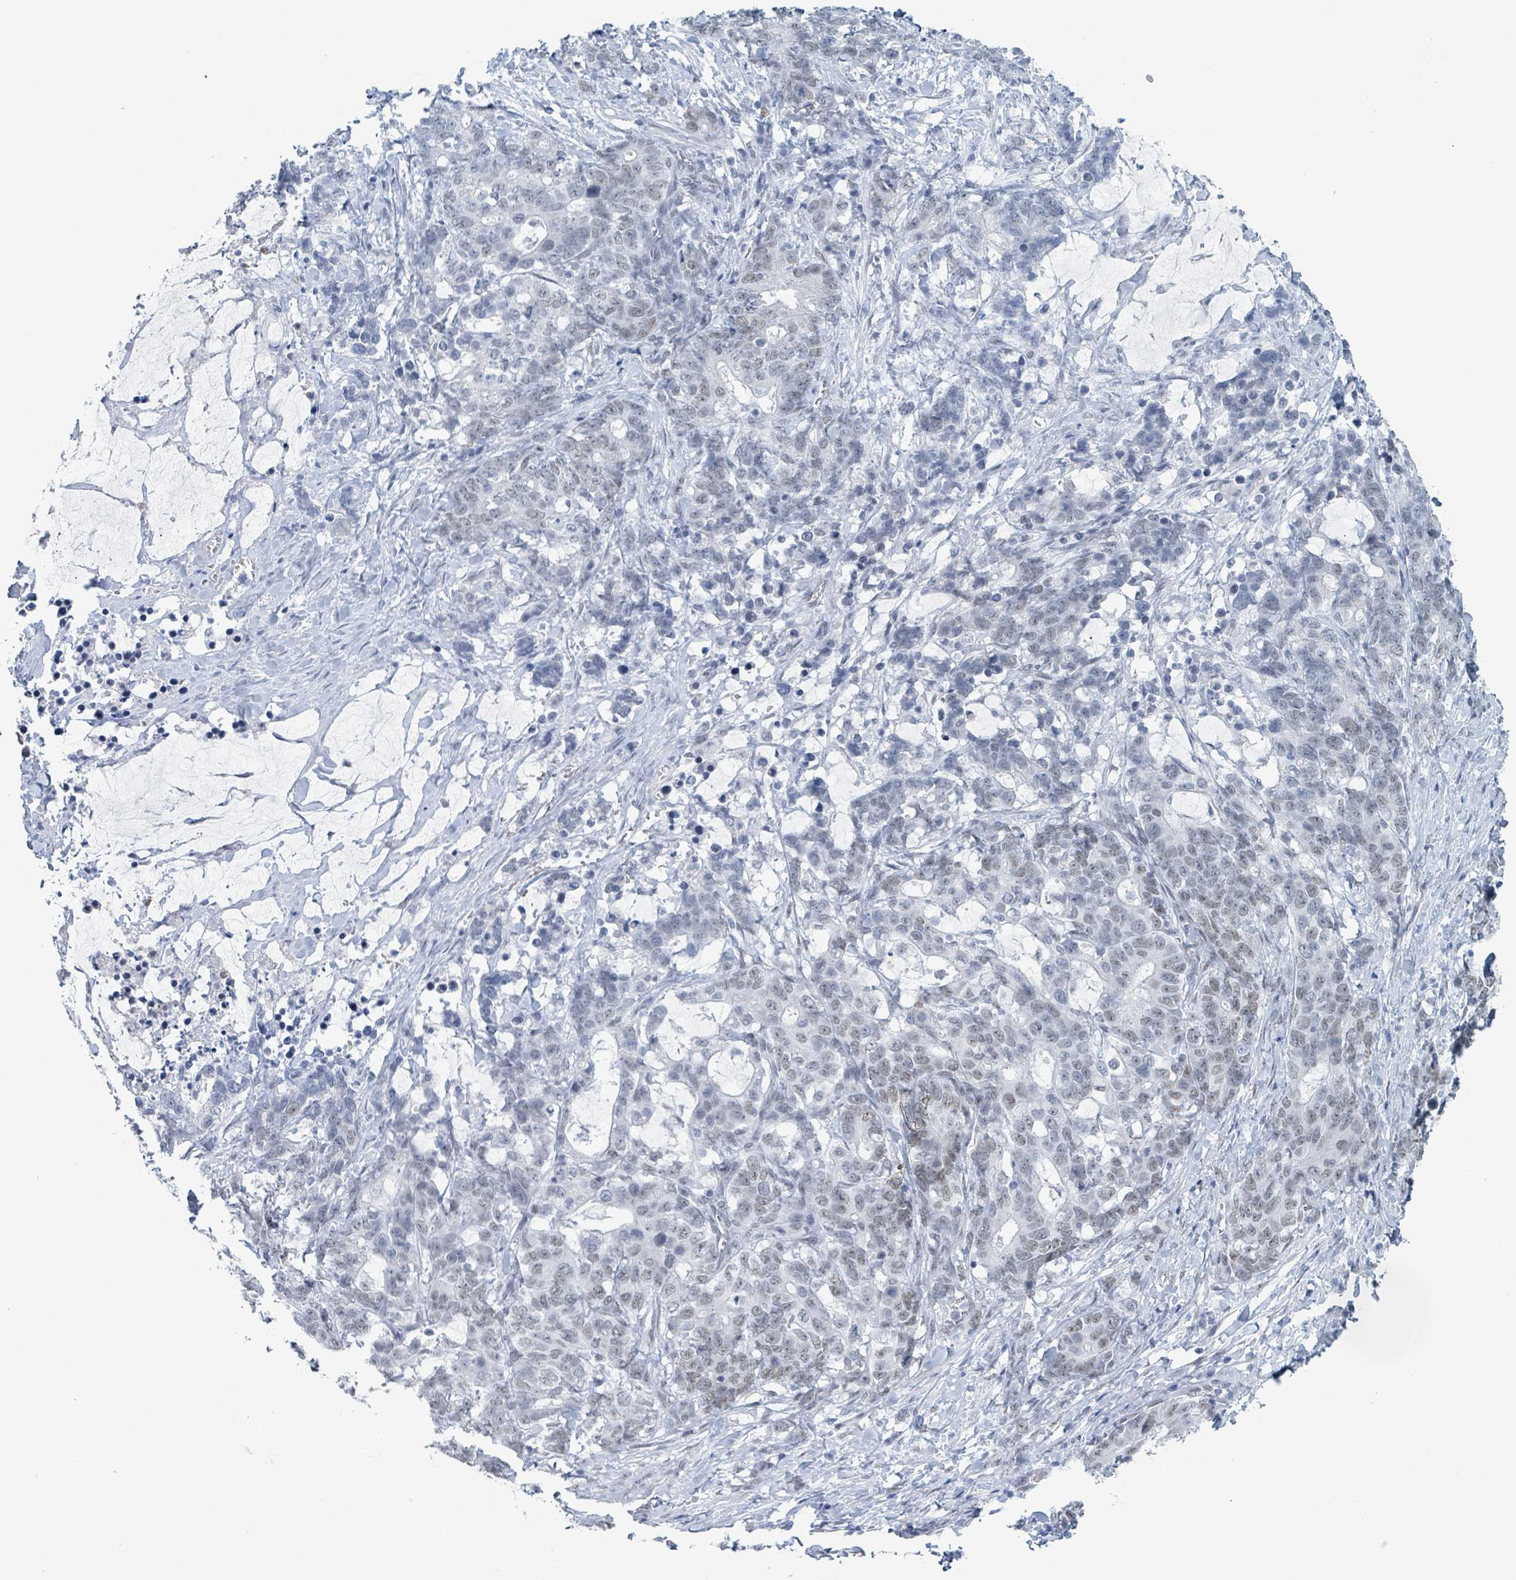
{"staining": {"intensity": "weak", "quantity": "<25%", "location": "nuclear"}, "tissue": "stomach cancer", "cell_type": "Tumor cells", "image_type": "cancer", "snomed": [{"axis": "morphology", "description": "Normal tissue, NOS"}, {"axis": "morphology", "description": "Adenocarcinoma, NOS"}, {"axis": "topography", "description": "Stomach"}], "caption": "Adenocarcinoma (stomach) was stained to show a protein in brown. There is no significant expression in tumor cells. (DAB immunohistochemistry (IHC), high magnification).", "gene": "EHMT2", "patient": {"sex": "female", "age": 64}}